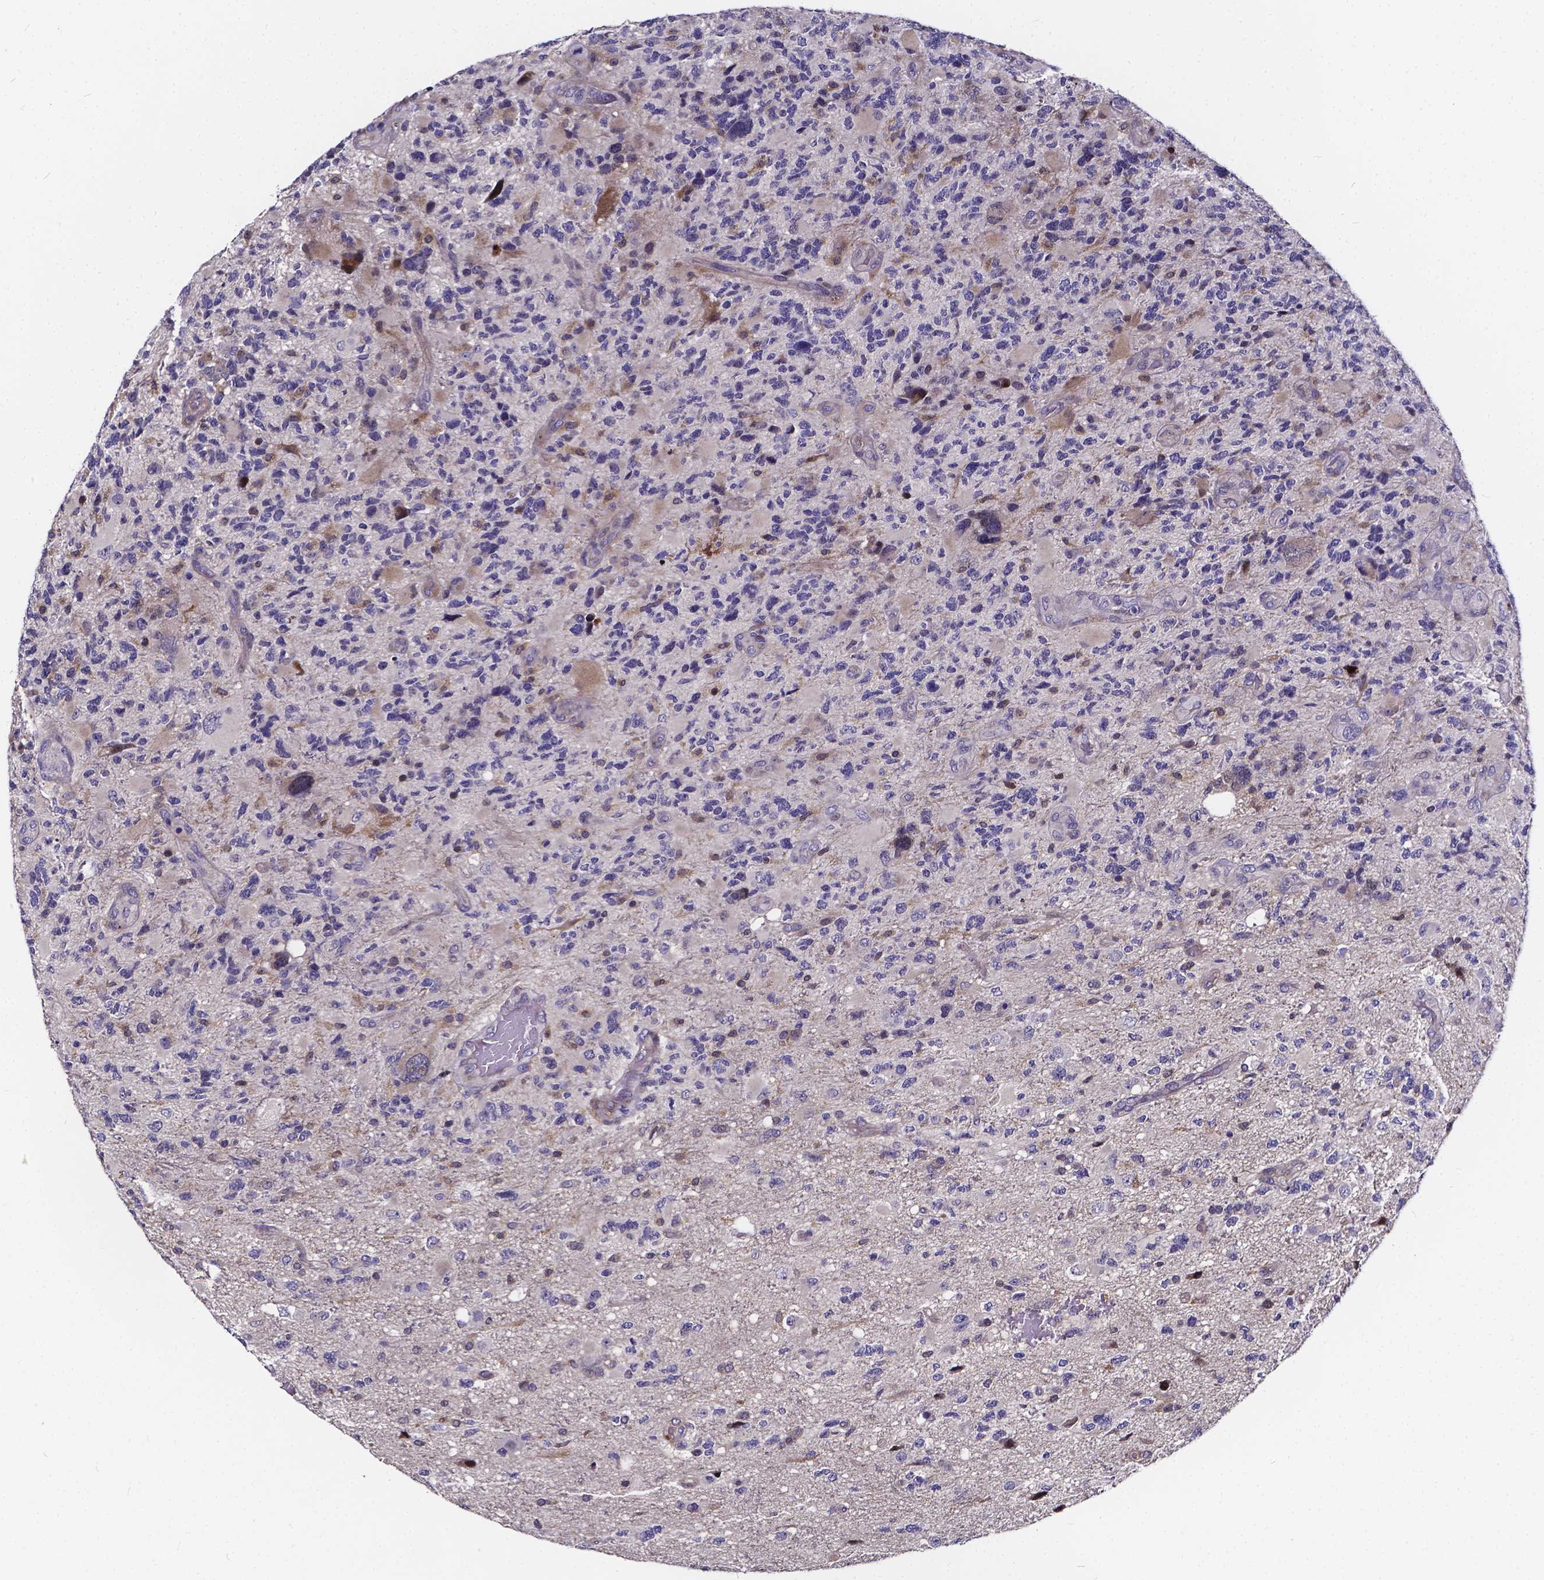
{"staining": {"intensity": "negative", "quantity": "none", "location": "none"}, "tissue": "glioma", "cell_type": "Tumor cells", "image_type": "cancer", "snomed": [{"axis": "morphology", "description": "Glioma, malignant, High grade"}, {"axis": "topography", "description": "Brain"}], "caption": "Immunohistochemical staining of human high-grade glioma (malignant) demonstrates no significant positivity in tumor cells.", "gene": "SOWAHA", "patient": {"sex": "female", "age": 71}}